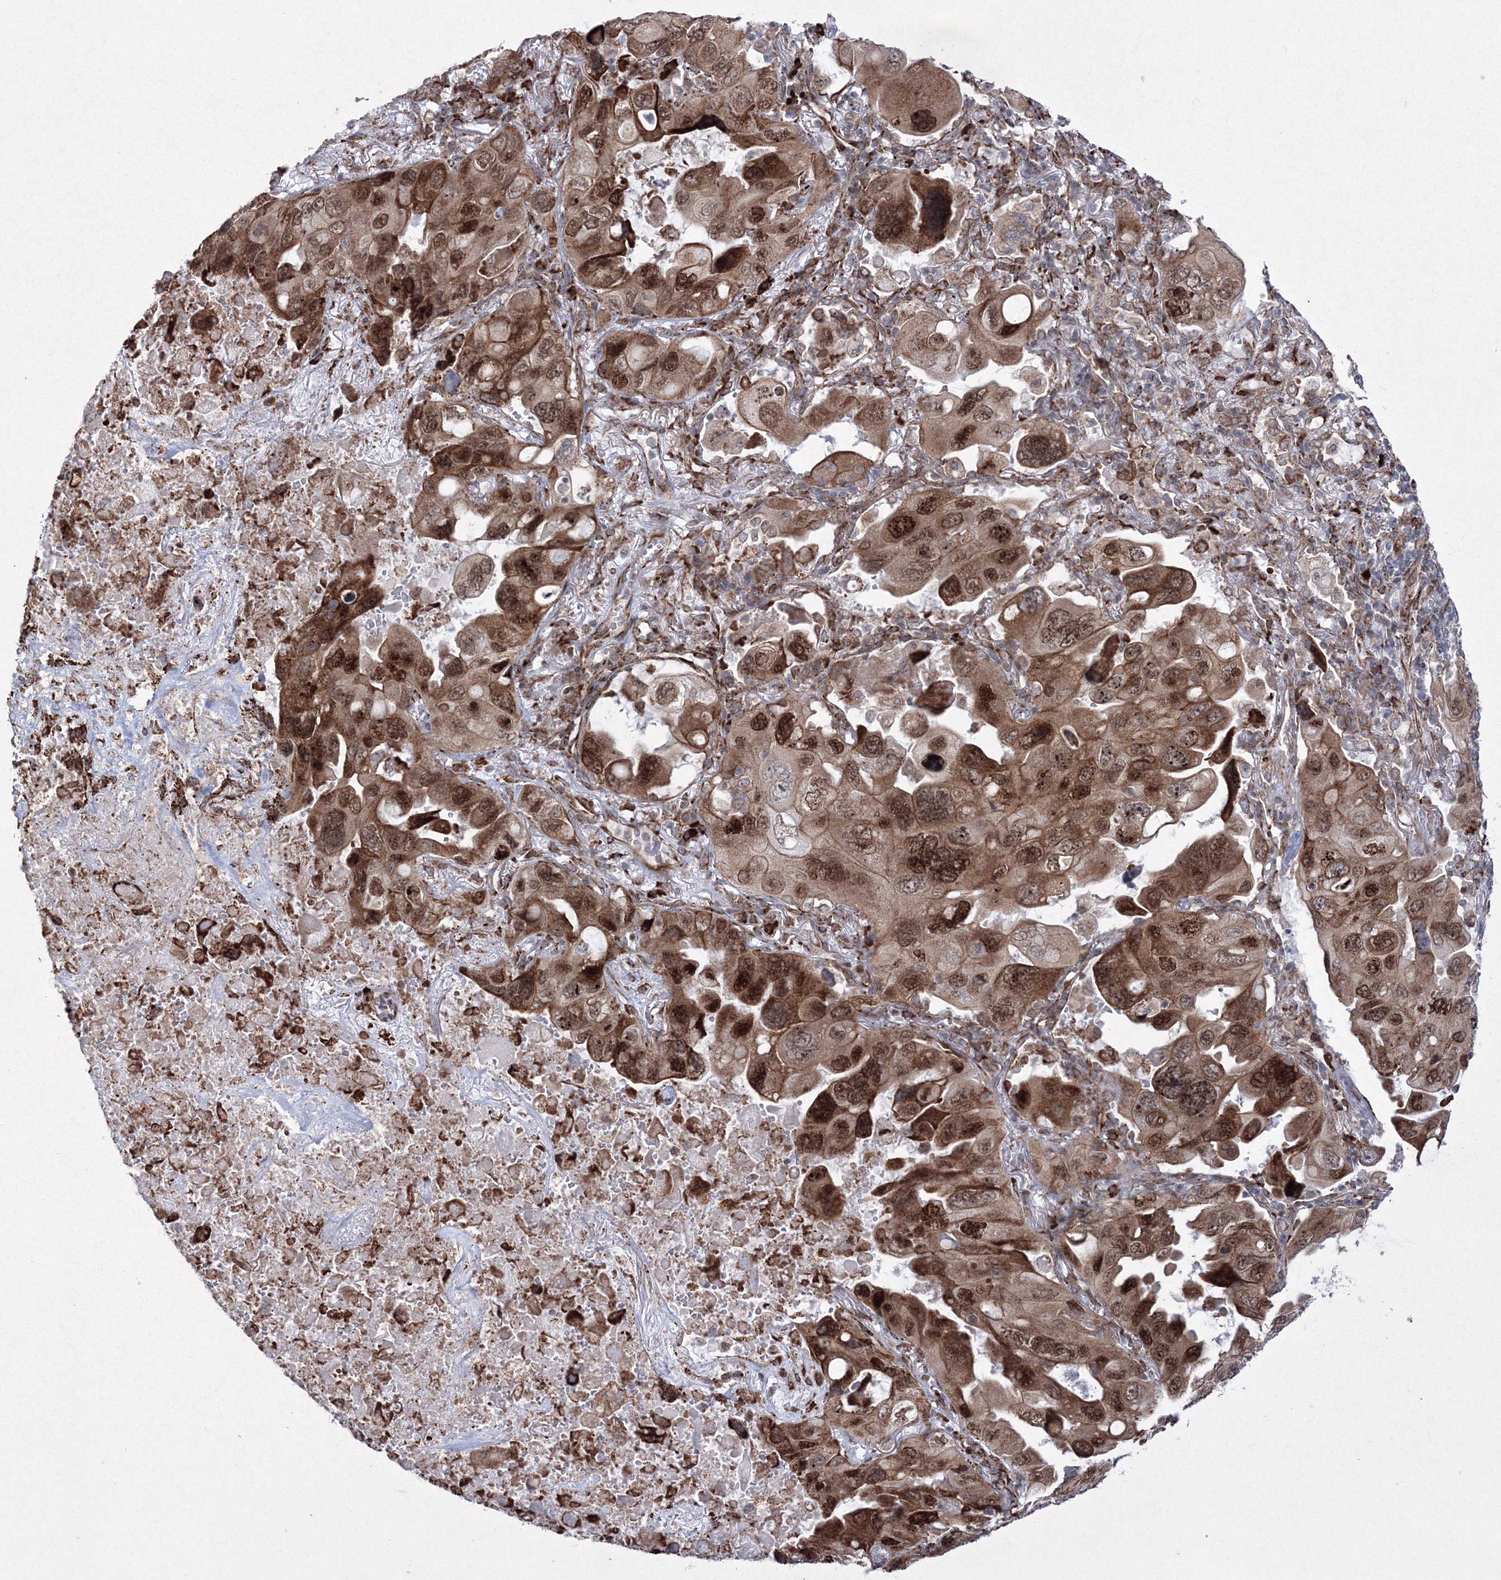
{"staining": {"intensity": "moderate", "quantity": ">75%", "location": "cytoplasmic/membranous,nuclear"}, "tissue": "lung cancer", "cell_type": "Tumor cells", "image_type": "cancer", "snomed": [{"axis": "morphology", "description": "Squamous cell carcinoma, NOS"}, {"axis": "topography", "description": "Lung"}], "caption": "Protein staining by IHC exhibits moderate cytoplasmic/membranous and nuclear expression in about >75% of tumor cells in lung cancer. The protein of interest is shown in brown color, while the nuclei are stained blue.", "gene": "EFCAB12", "patient": {"sex": "female", "age": 73}}